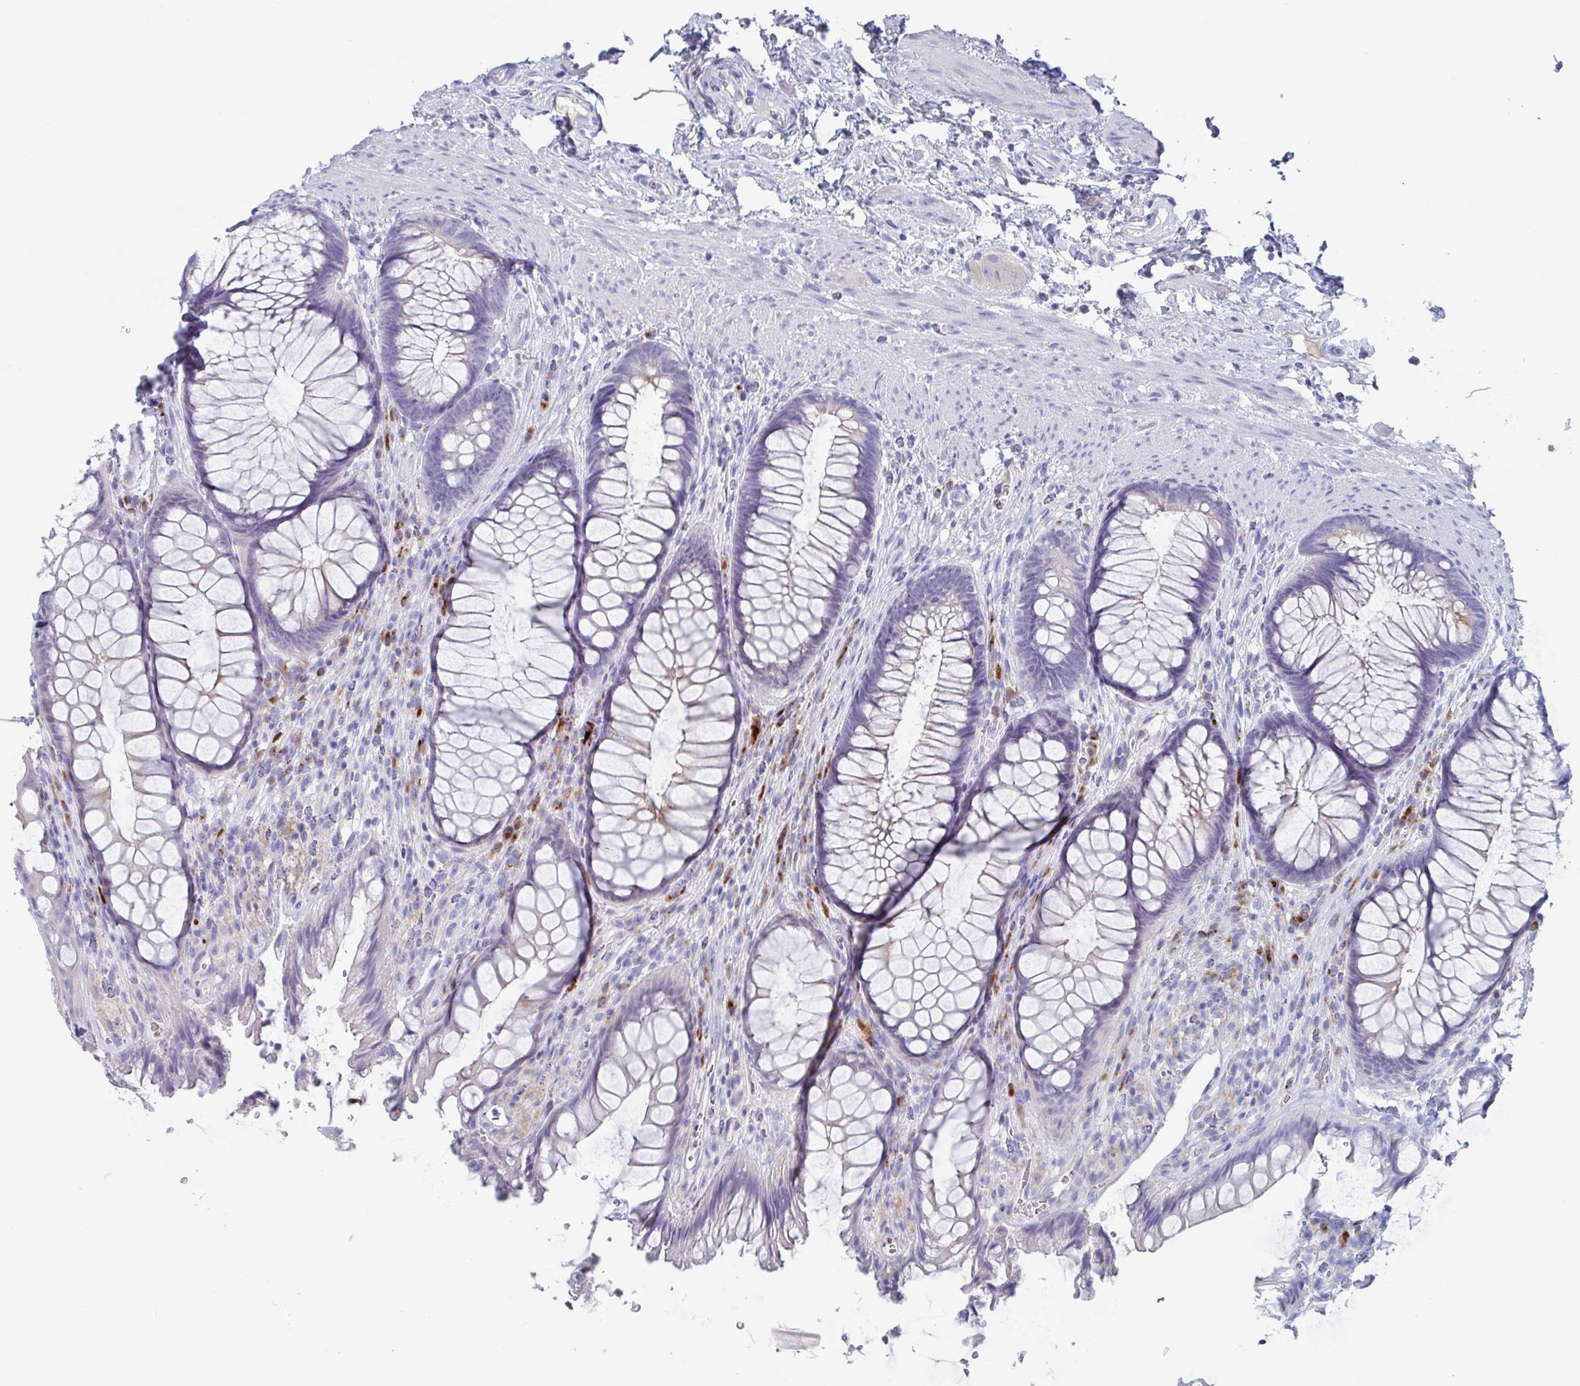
{"staining": {"intensity": "weak", "quantity": "<25%", "location": "cytoplasmic/membranous"}, "tissue": "rectum", "cell_type": "Glandular cells", "image_type": "normal", "snomed": [{"axis": "morphology", "description": "Normal tissue, NOS"}, {"axis": "topography", "description": "Rectum"}], "caption": "Glandular cells show no significant protein staining in benign rectum.", "gene": "NT5C3B", "patient": {"sex": "male", "age": 53}}